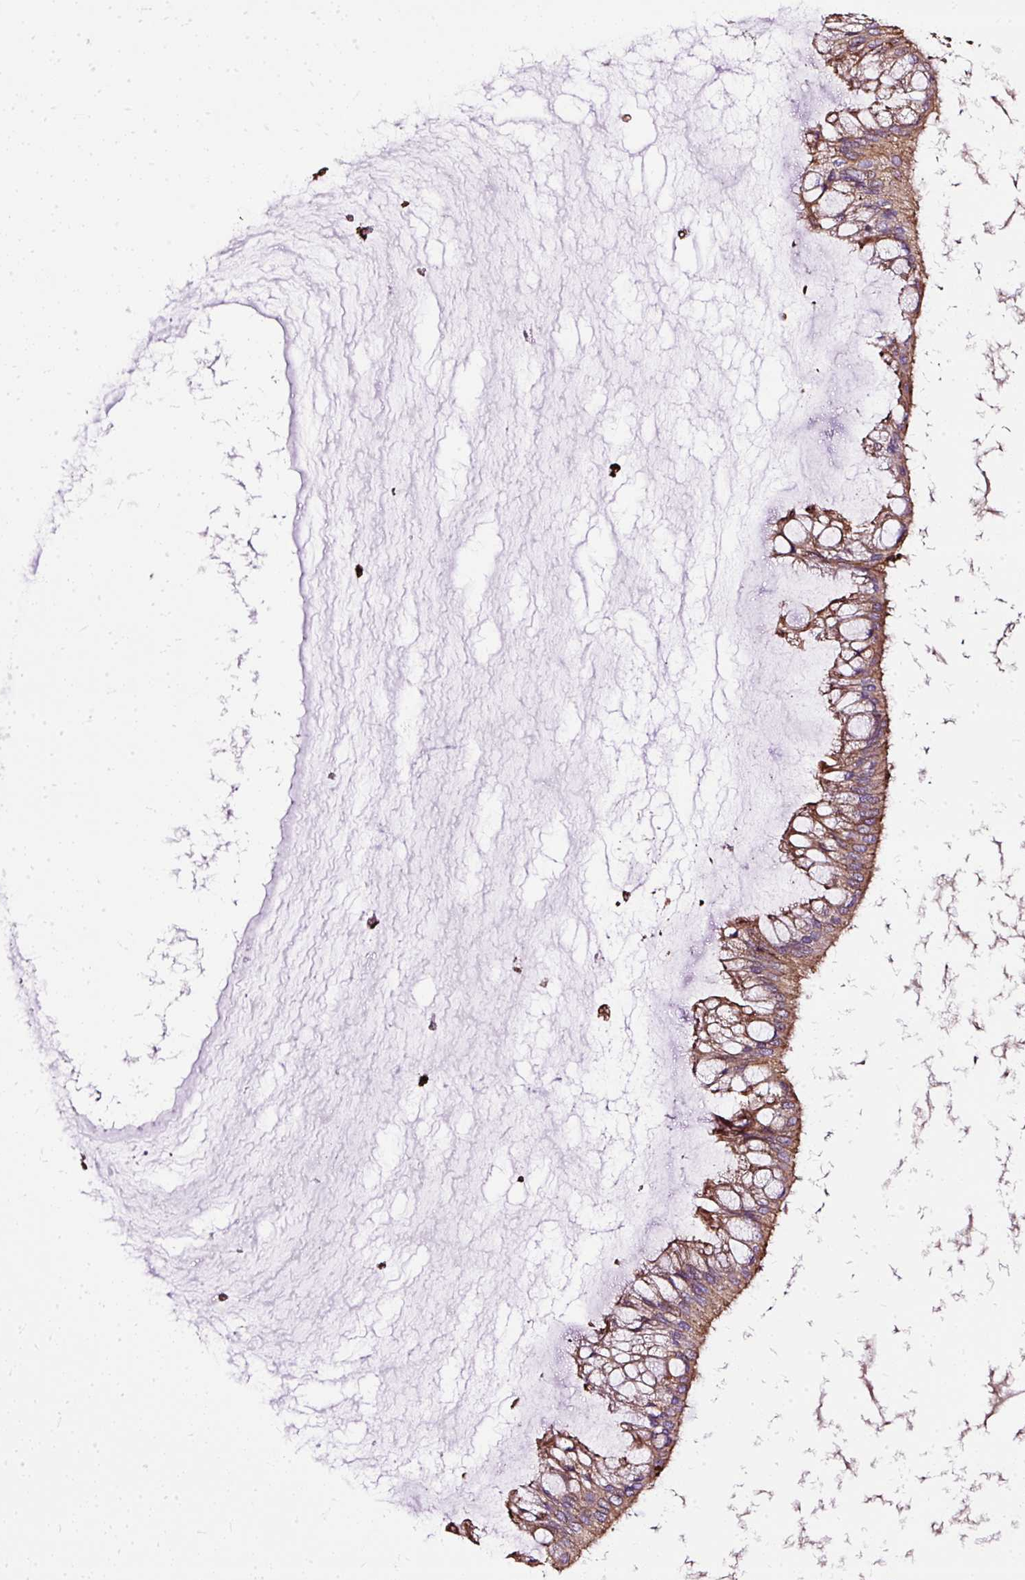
{"staining": {"intensity": "moderate", "quantity": ">75%", "location": "cytoplasmic/membranous"}, "tissue": "ovarian cancer", "cell_type": "Tumor cells", "image_type": "cancer", "snomed": [{"axis": "morphology", "description": "Cystadenocarcinoma, mucinous, NOS"}, {"axis": "topography", "description": "Ovary"}], "caption": "Tumor cells exhibit medium levels of moderate cytoplasmic/membranous positivity in approximately >75% of cells in ovarian mucinous cystadenocarcinoma. Using DAB (brown) and hematoxylin (blue) stains, captured at high magnification using brightfield microscopy.", "gene": "KLHL11", "patient": {"sex": "female", "age": 73}}